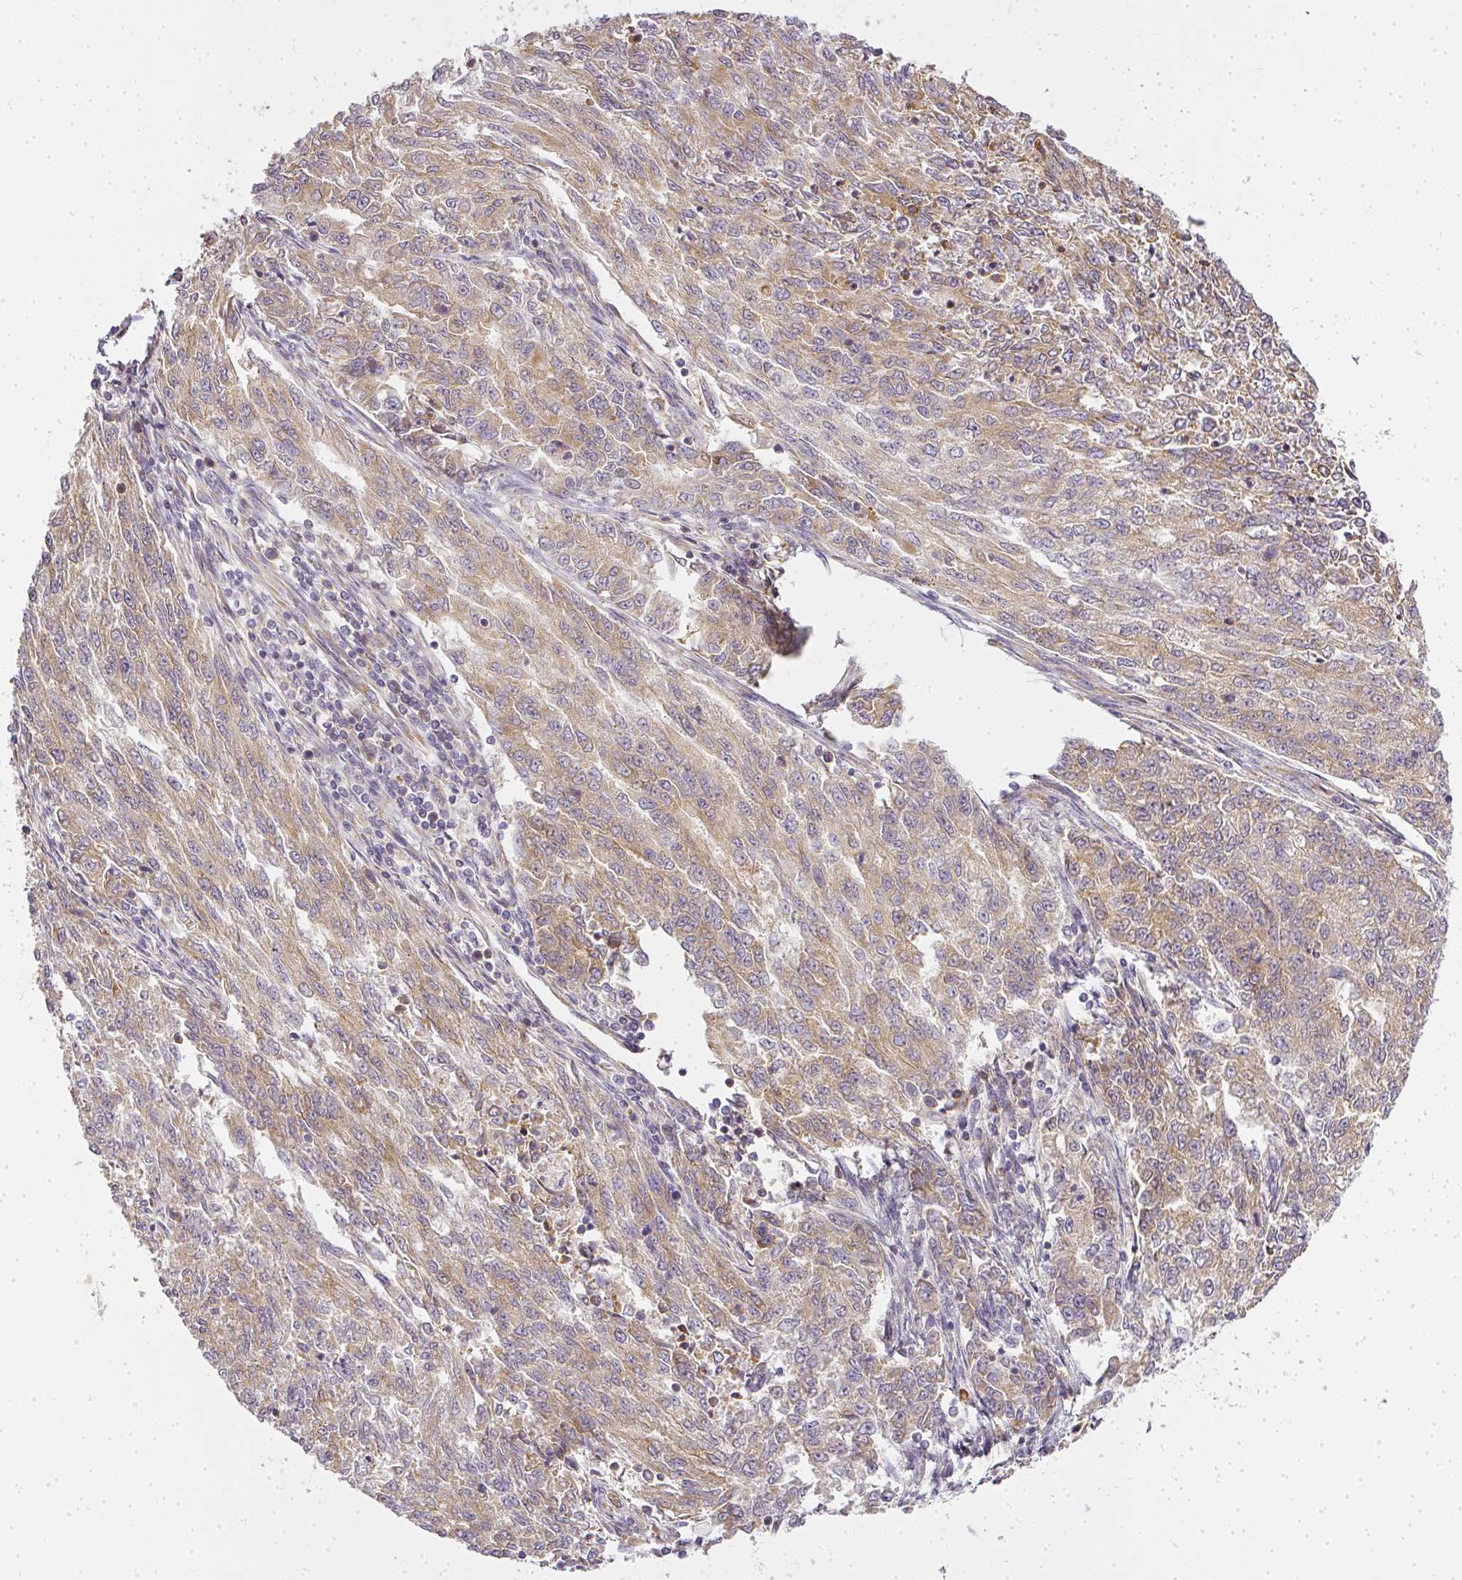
{"staining": {"intensity": "moderate", "quantity": "25%-75%", "location": "cytoplasmic/membranous"}, "tissue": "endometrial cancer", "cell_type": "Tumor cells", "image_type": "cancer", "snomed": [{"axis": "morphology", "description": "Adenocarcinoma, NOS"}, {"axis": "topography", "description": "Endometrium"}], "caption": "IHC of endometrial cancer demonstrates medium levels of moderate cytoplasmic/membranous staining in about 25%-75% of tumor cells.", "gene": "MED19", "patient": {"sex": "female", "age": 50}}